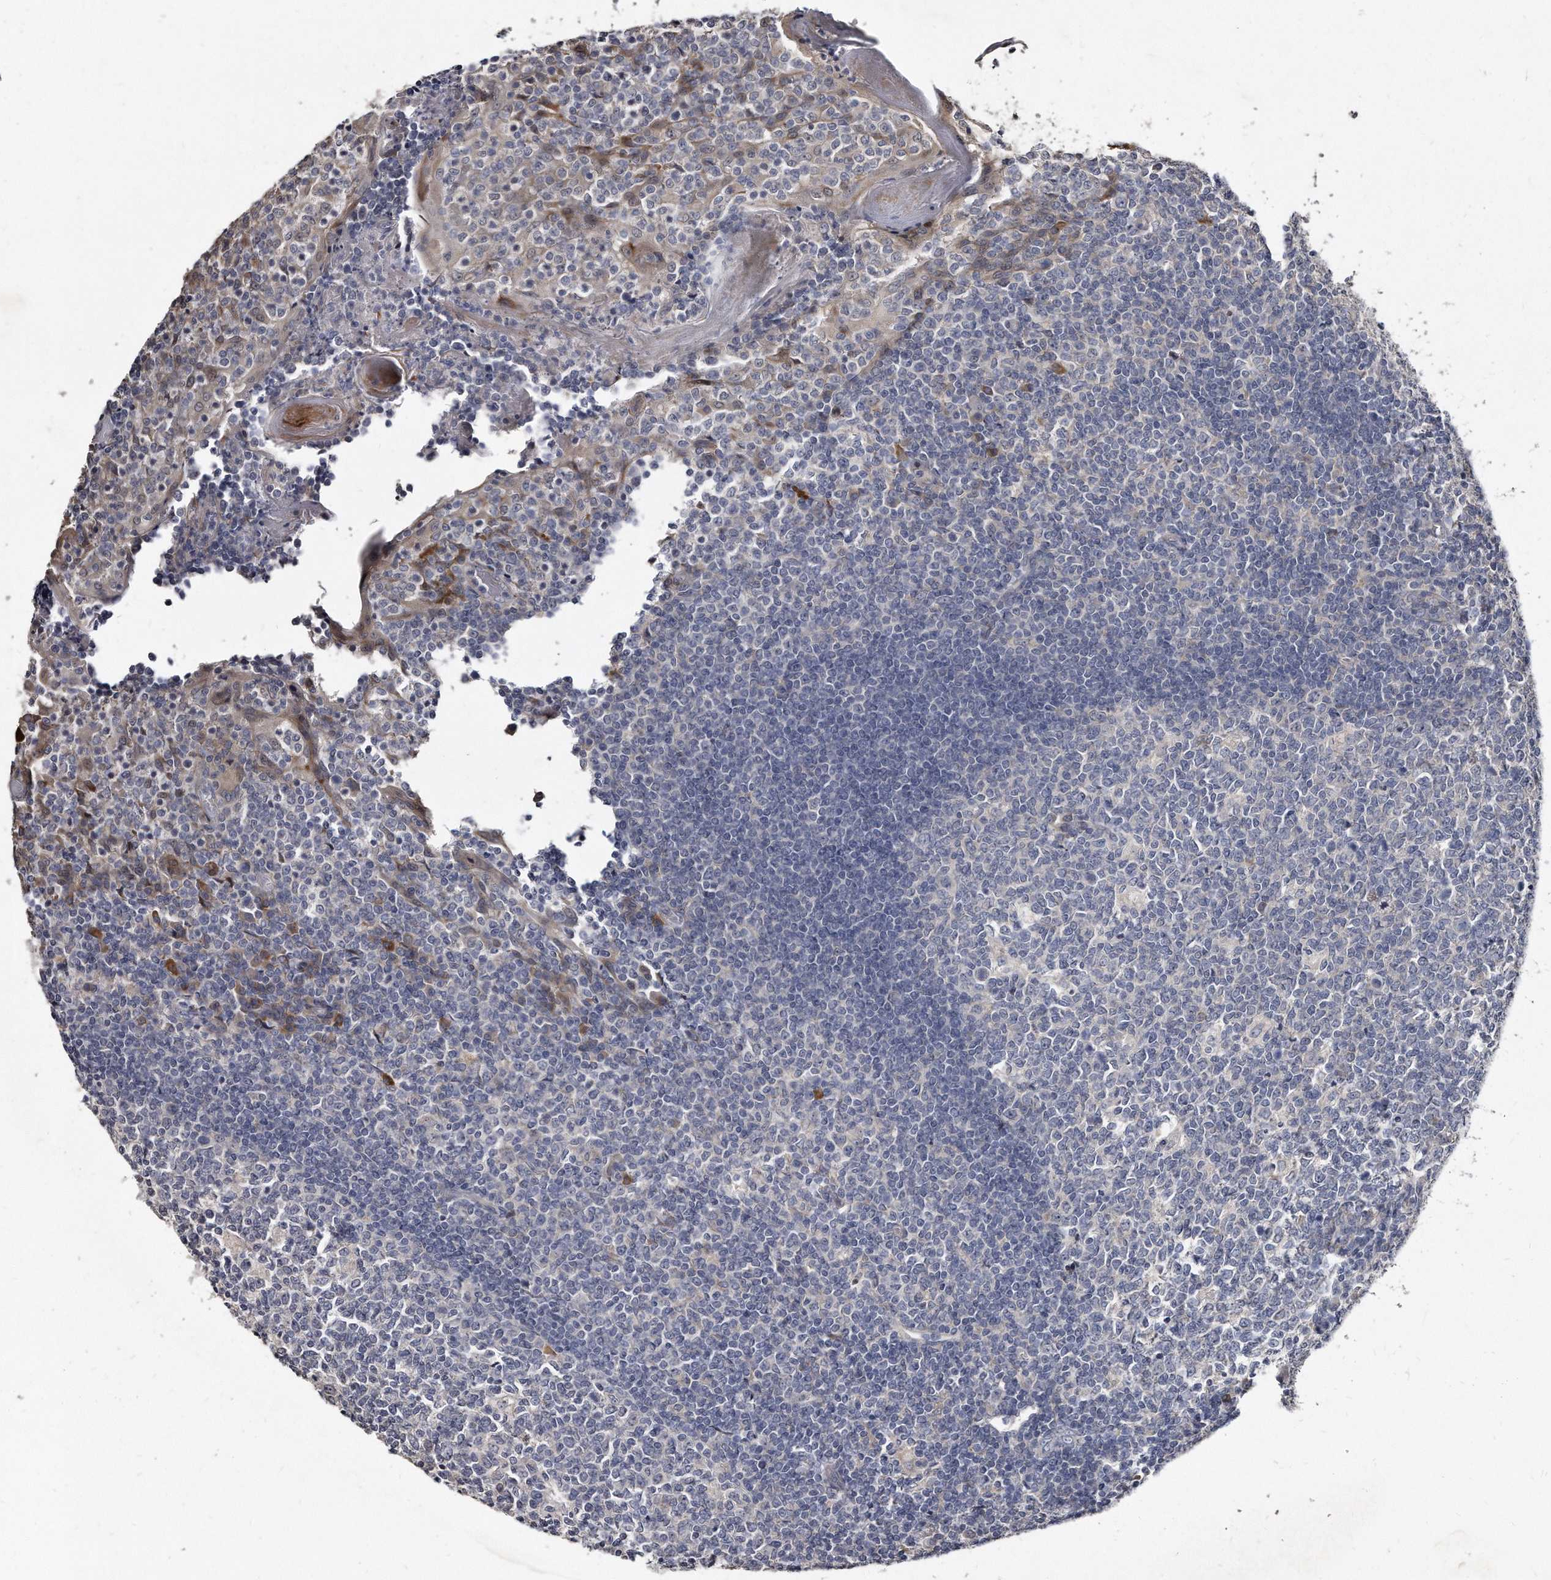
{"staining": {"intensity": "negative", "quantity": "none", "location": "none"}, "tissue": "tonsil", "cell_type": "Germinal center cells", "image_type": "normal", "snomed": [{"axis": "morphology", "description": "Normal tissue, NOS"}, {"axis": "topography", "description": "Tonsil"}], "caption": "Germinal center cells show no significant protein expression in normal tonsil.", "gene": "KLHDC3", "patient": {"sex": "female", "age": 19}}